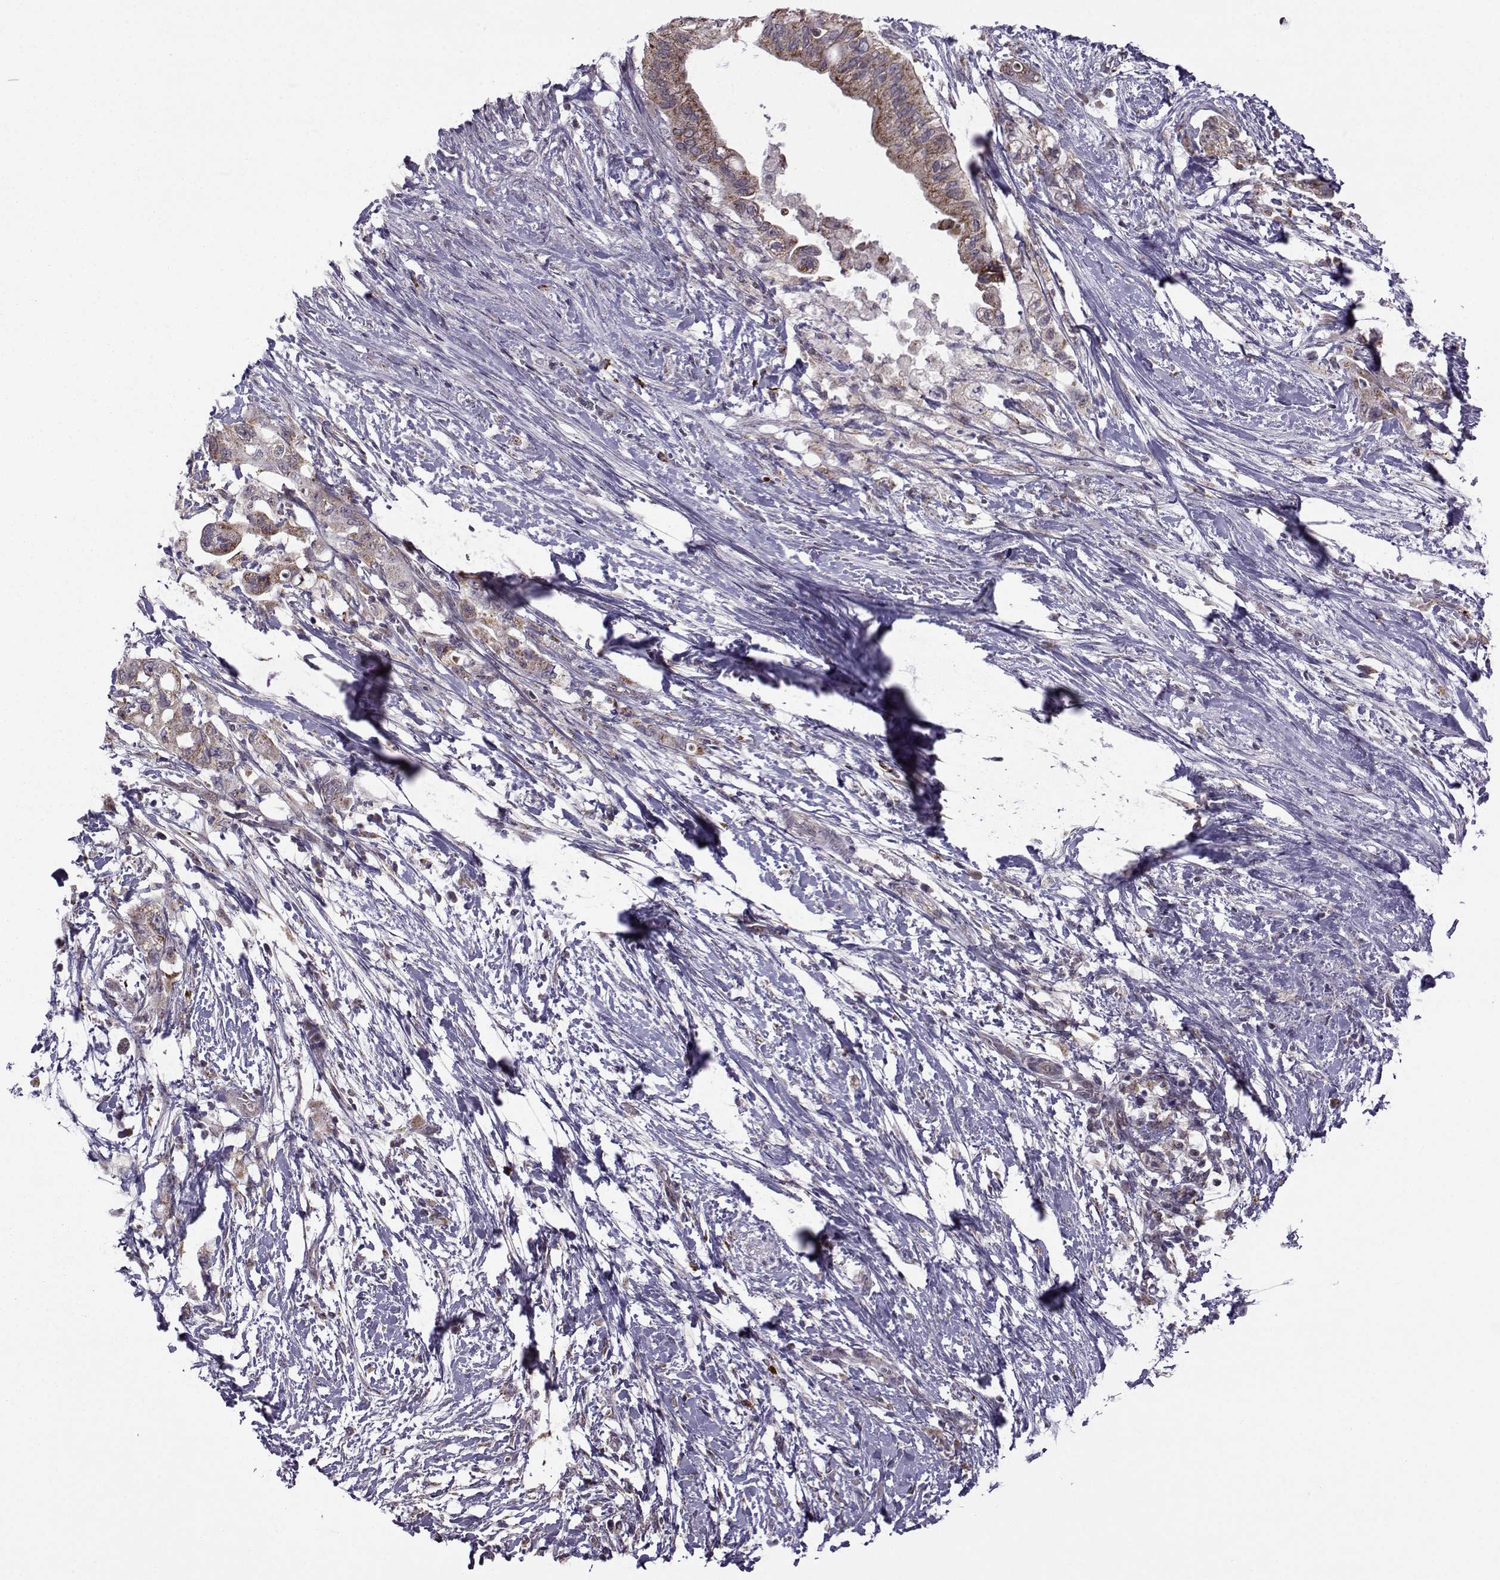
{"staining": {"intensity": "moderate", "quantity": "25%-75%", "location": "cytoplasmic/membranous"}, "tissue": "pancreatic cancer", "cell_type": "Tumor cells", "image_type": "cancer", "snomed": [{"axis": "morphology", "description": "Adenocarcinoma, NOS"}, {"axis": "topography", "description": "Pancreas"}], "caption": "Protein analysis of pancreatic adenocarcinoma tissue exhibits moderate cytoplasmic/membranous expression in about 25%-75% of tumor cells. (IHC, brightfield microscopy, high magnification).", "gene": "NECAB3", "patient": {"sex": "female", "age": 72}}